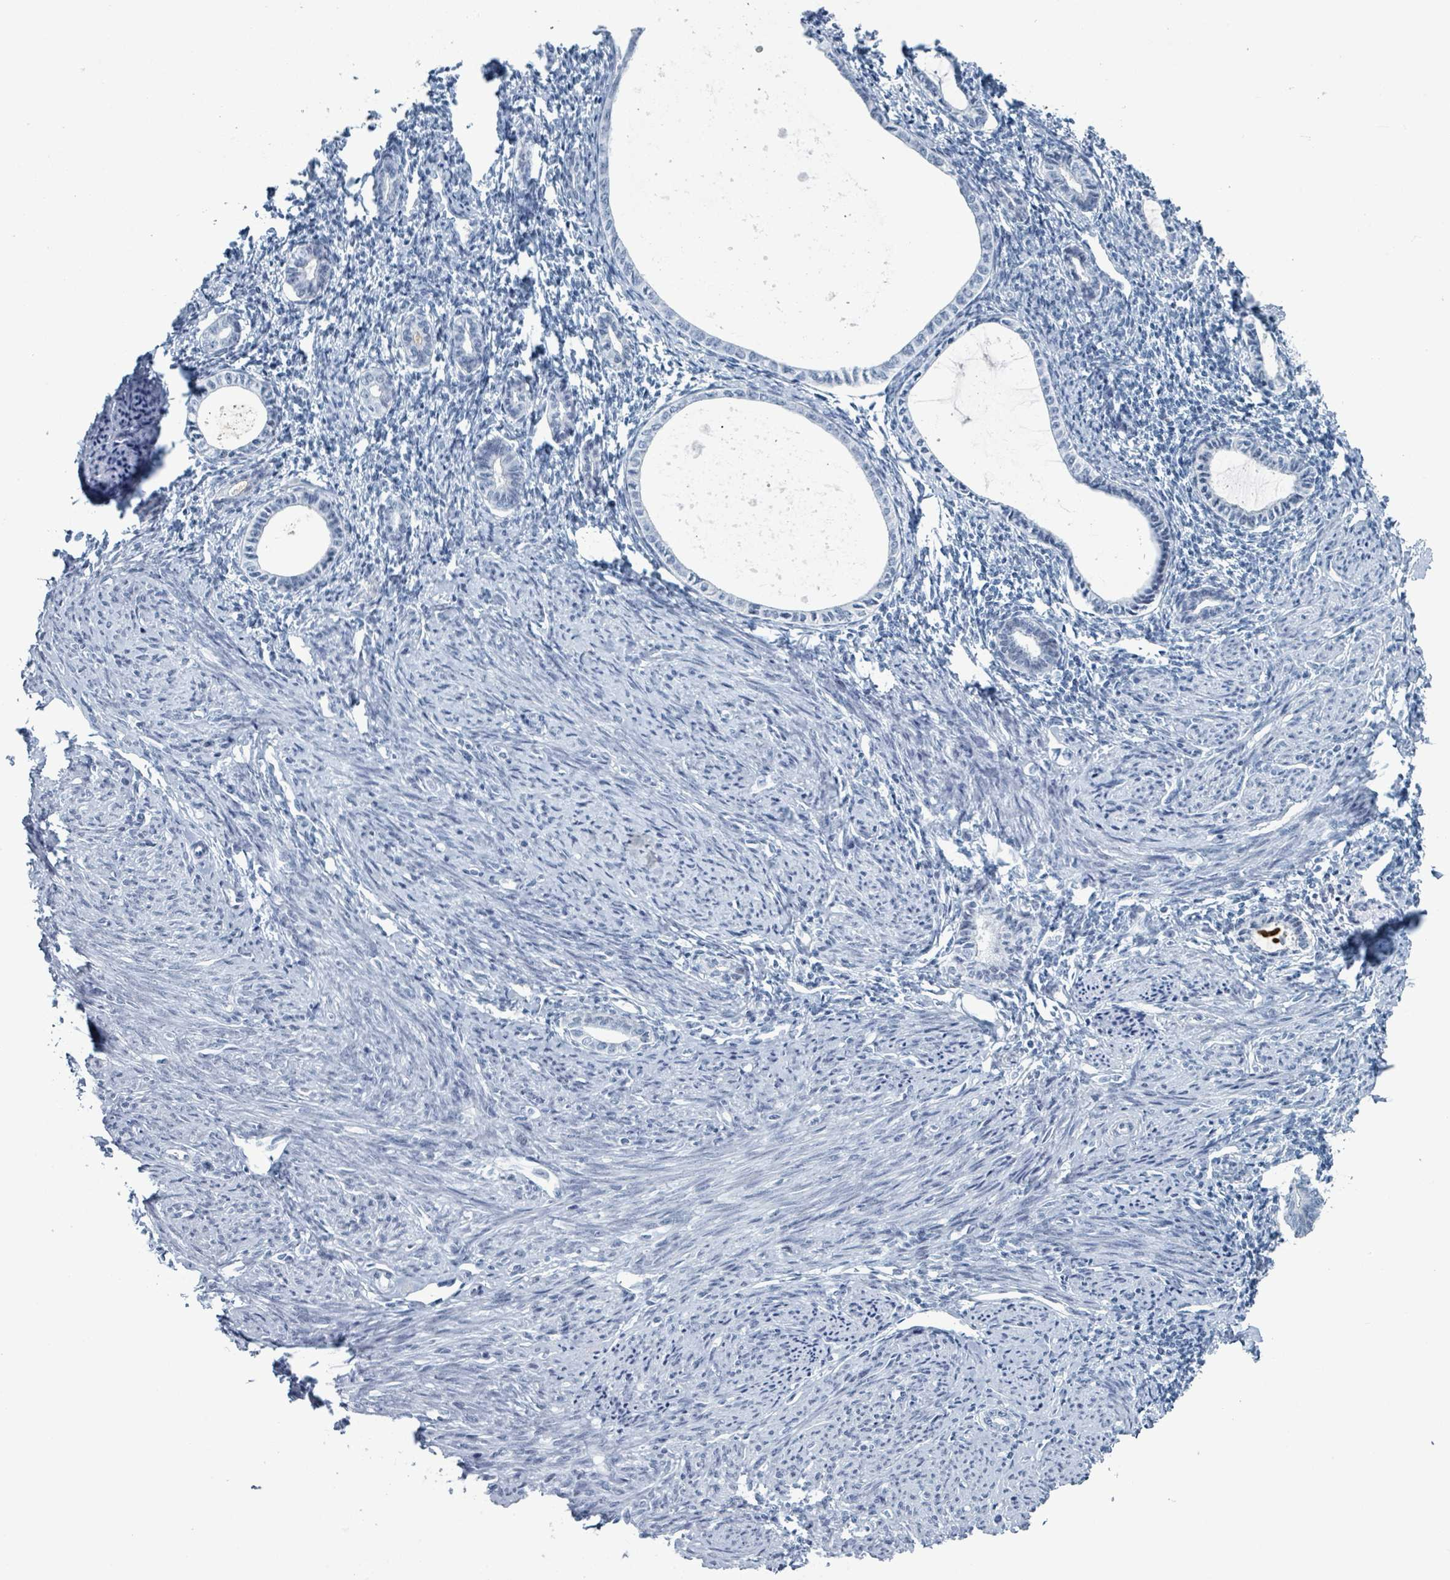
{"staining": {"intensity": "negative", "quantity": "none", "location": "none"}, "tissue": "endometrium", "cell_type": "Cells in endometrial stroma", "image_type": "normal", "snomed": [{"axis": "morphology", "description": "Normal tissue, NOS"}, {"axis": "topography", "description": "Endometrium"}], "caption": "High power microscopy histopathology image of an immunohistochemistry (IHC) histopathology image of normal endometrium, revealing no significant staining in cells in endometrial stroma.", "gene": "GPR15LG", "patient": {"sex": "female", "age": 63}}